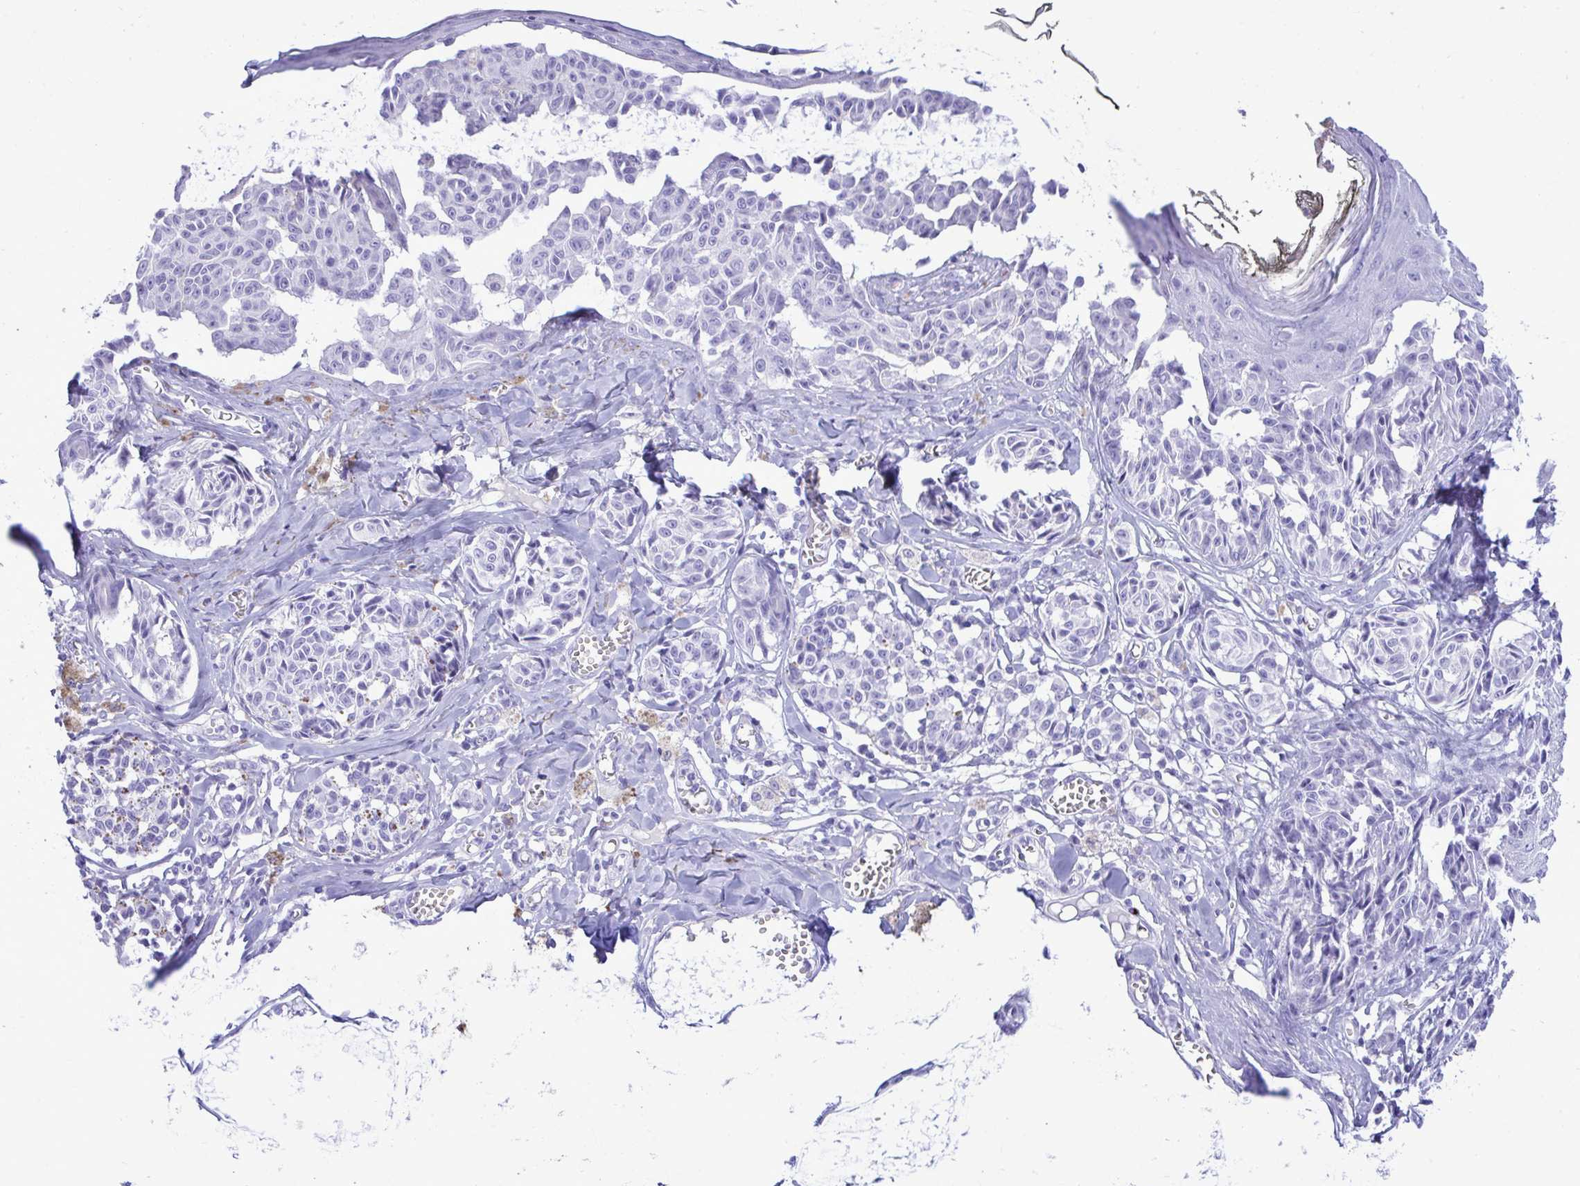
{"staining": {"intensity": "negative", "quantity": "none", "location": "none"}, "tissue": "melanoma", "cell_type": "Tumor cells", "image_type": "cancer", "snomed": [{"axis": "morphology", "description": "Malignant melanoma, NOS"}, {"axis": "topography", "description": "Skin"}], "caption": "Immunohistochemical staining of melanoma exhibits no significant staining in tumor cells.", "gene": "ANKDD1B", "patient": {"sex": "female", "age": 43}}